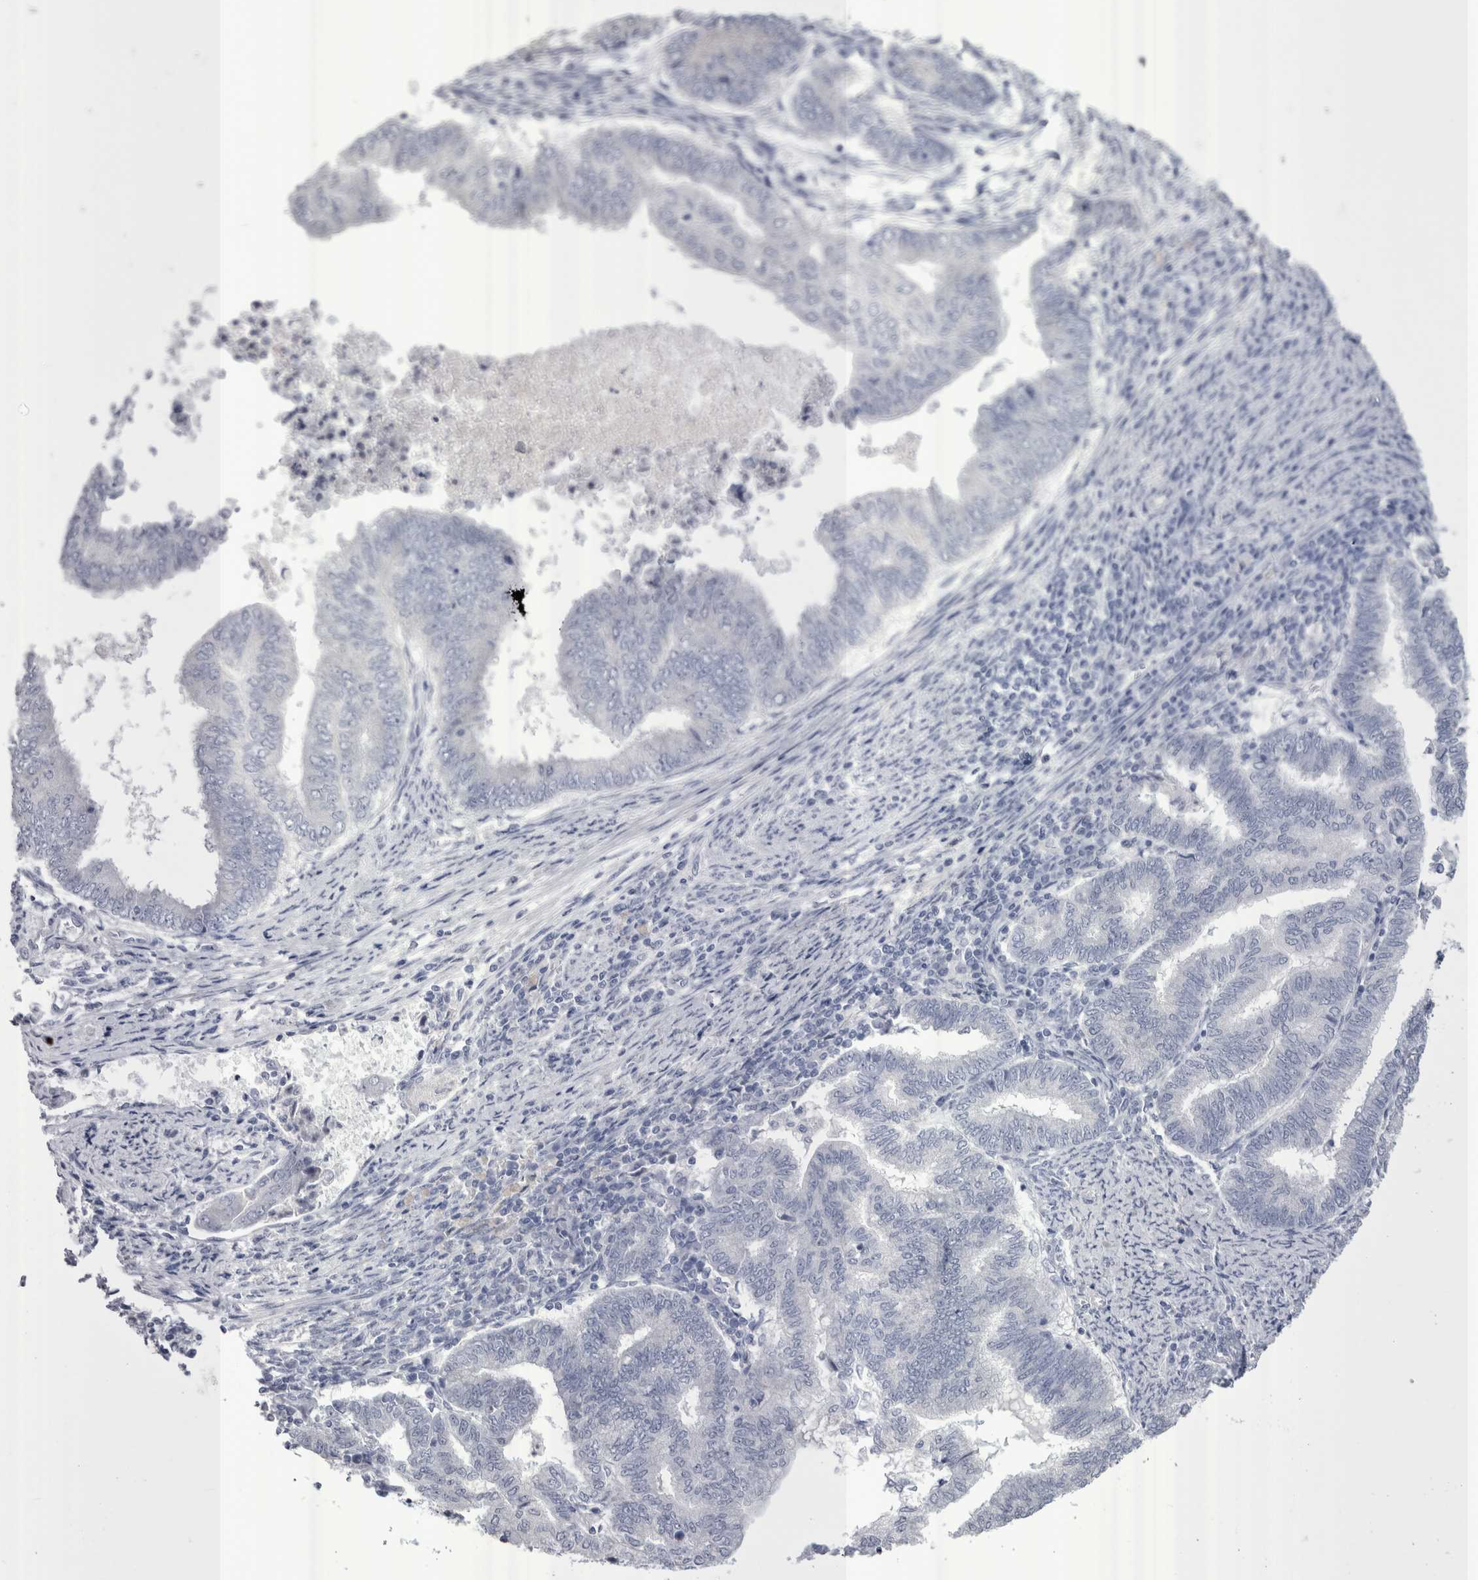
{"staining": {"intensity": "negative", "quantity": "none", "location": "none"}, "tissue": "endometrial cancer", "cell_type": "Tumor cells", "image_type": "cancer", "snomed": [{"axis": "morphology", "description": "Polyp, NOS"}, {"axis": "morphology", "description": "Adenocarcinoma, NOS"}, {"axis": "morphology", "description": "Adenoma, NOS"}, {"axis": "topography", "description": "Endometrium"}], "caption": "Tumor cells show no significant positivity in adenoma (endometrial).", "gene": "PWP2", "patient": {"sex": "female", "age": 79}}